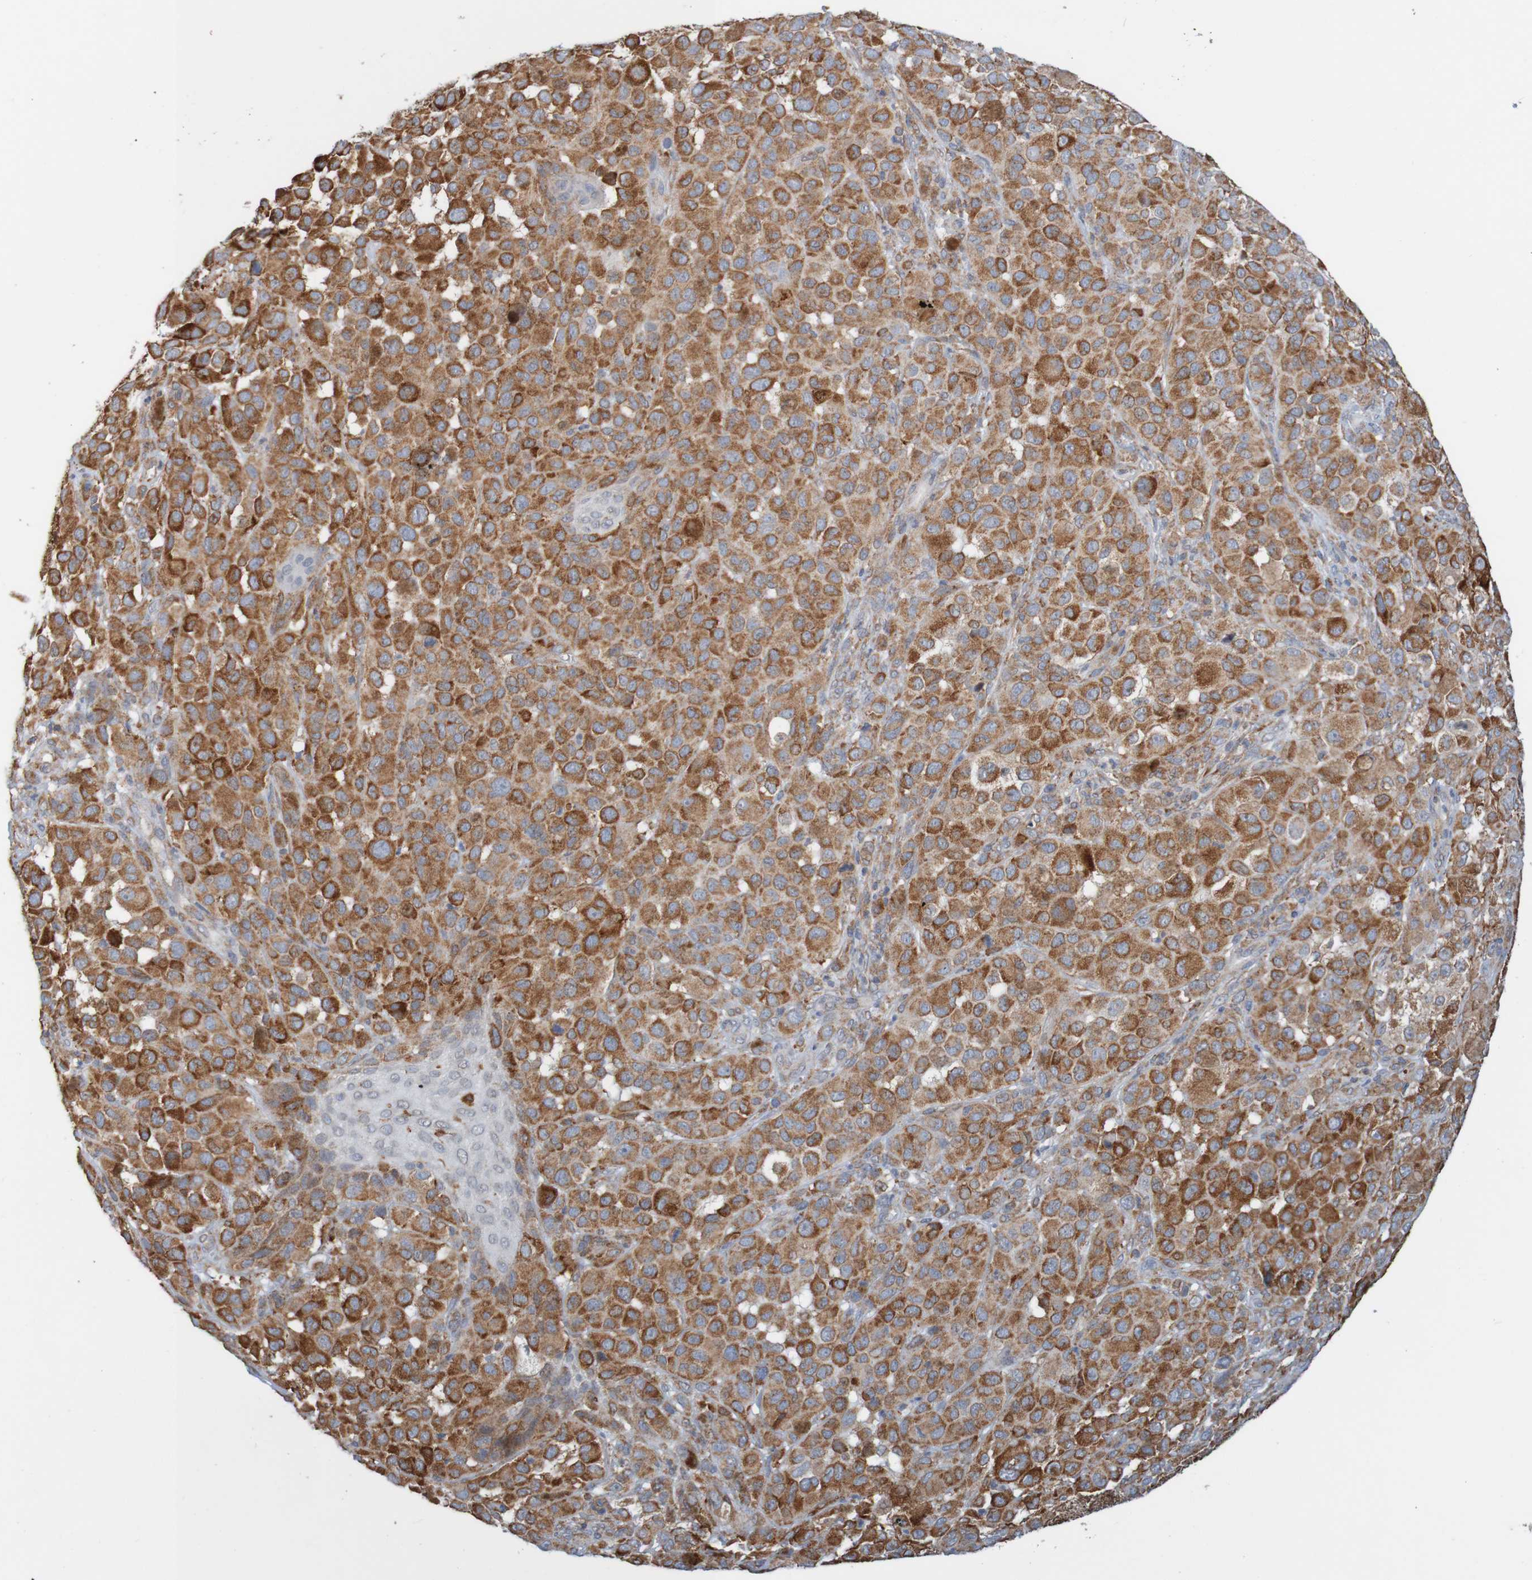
{"staining": {"intensity": "strong", "quantity": "25%-75%", "location": "cytoplasmic/membranous"}, "tissue": "melanoma", "cell_type": "Tumor cells", "image_type": "cancer", "snomed": [{"axis": "morphology", "description": "Malignant melanoma, NOS"}, {"axis": "topography", "description": "Skin"}], "caption": "The photomicrograph demonstrates a brown stain indicating the presence of a protein in the cytoplasmic/membranous of tumor cells in melanoma.", "gene": "PDIA3", "patient": {"sex": "male", "age": 96}}